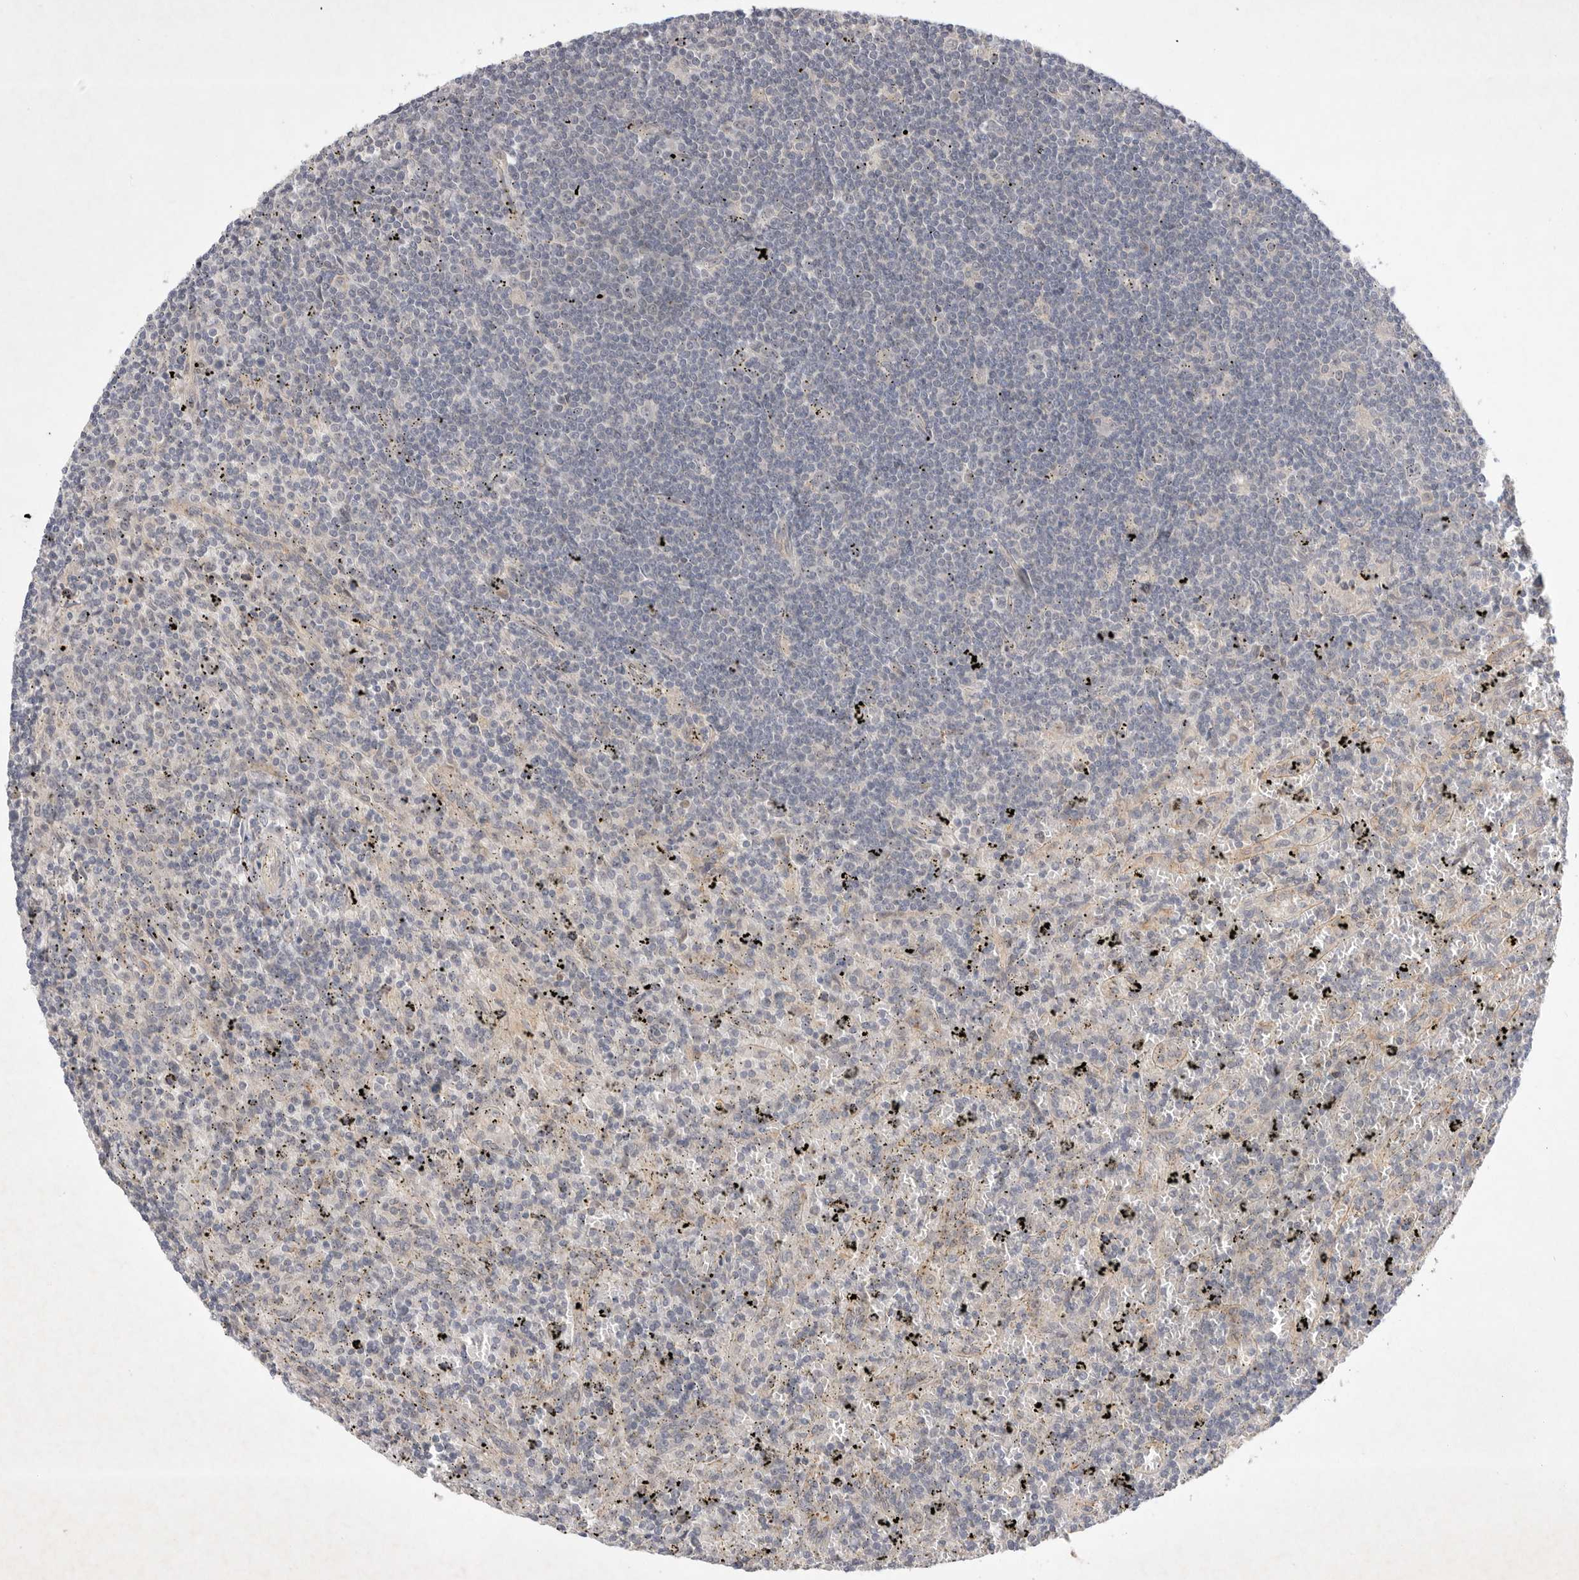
{"staining": {"intensity": "negative", "quantity": "none", "location": "none"}, "tissue": "lymphoma", "cell_type": "Tumor cells", "image_type": "cancer", "snomed": [{"axis": "morphology", "description": "Malignant lymphoma, non-Hodgkin's type, Low grade"}, {"axis": "topography", "description": "Spleen"}], "caption": "Immunohistochemistry of low-grade malignant lymphoma, non-Hodgkin's type shows no staining in tumor cells.", "gene": "PTPDC1", "patient": {"sex": "male", "age": 76}}